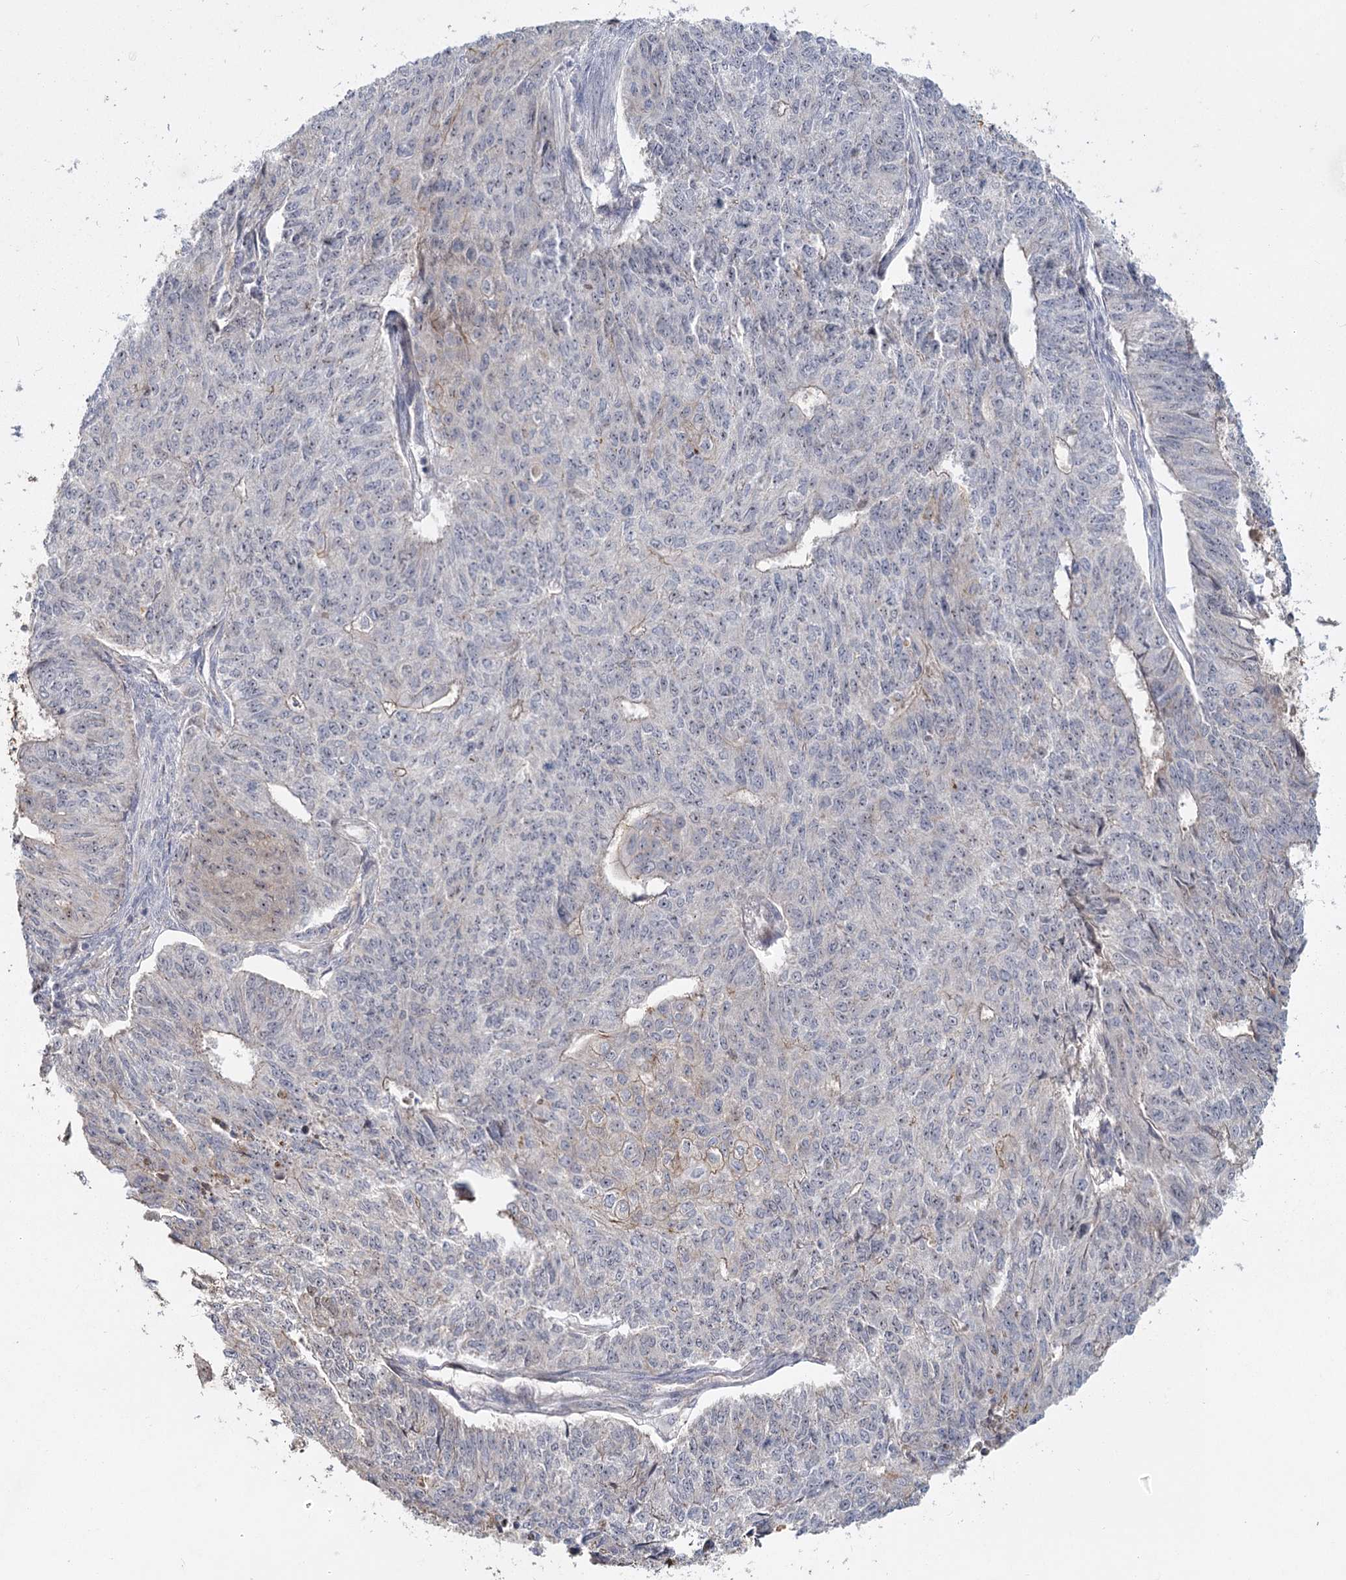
{"staining": {"intensity": "negative", "quantity": "none", "location": "none"}, "tissue": "endometrial cancer", "cell_type": "Tumor cells", "image_type": "cancer", "snomed": [{"axis": "morphology", "description": "Adenocarcinoma, NOS"}, {"axis": "topography", "description": "Endometrium"}], "caption": "DAB (3,3'-diaminobenzidine) immunohistochemical staining of endometrial adenocarcinoma shows no significant staining in tumor cells. (DAB IHC with hematoxylin counter stain).", "gene": "ANGPTL5", "patient": {"sex": "female", "age": 32}}